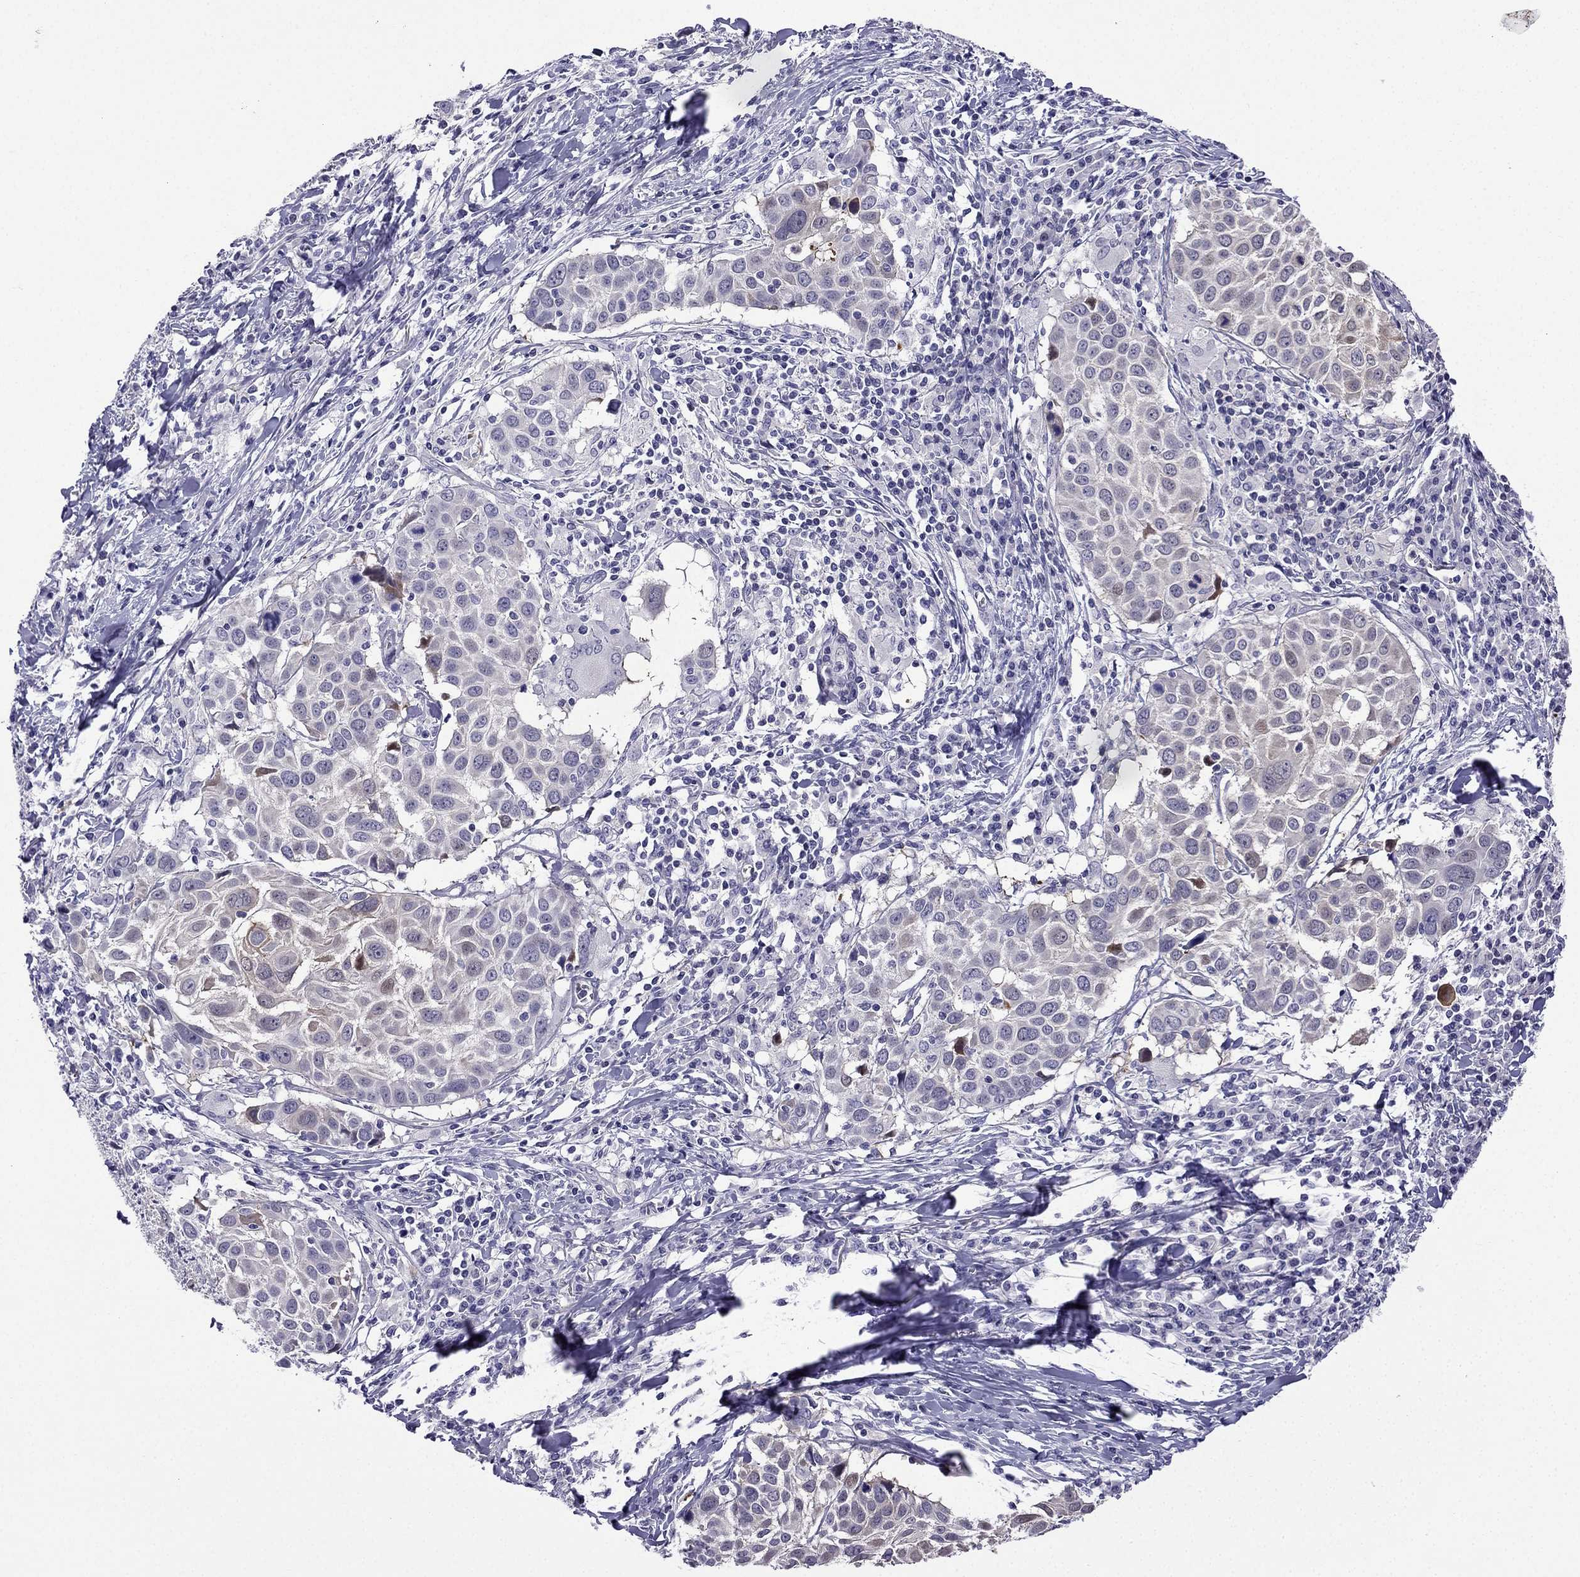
{"staining": {"intensity": "negative", "quantity": "none", "location": "none"}, "tissue": "lung cancer", "cell_type": "Tumor cells", "image_type": "cancer", "snomed": [{"axis": "morphology", "description": "Squamous cell carcinoma, NOS"}, {"axis": "topography", "description": "Lung"}], "caption": "Lung cancer (squamous cell carcinoma) was stained to show a protein in brown. There is no significant staining in tumor cells.", "gene": "KCNJ10", "patient": {"sex": "male", "age": 57}}